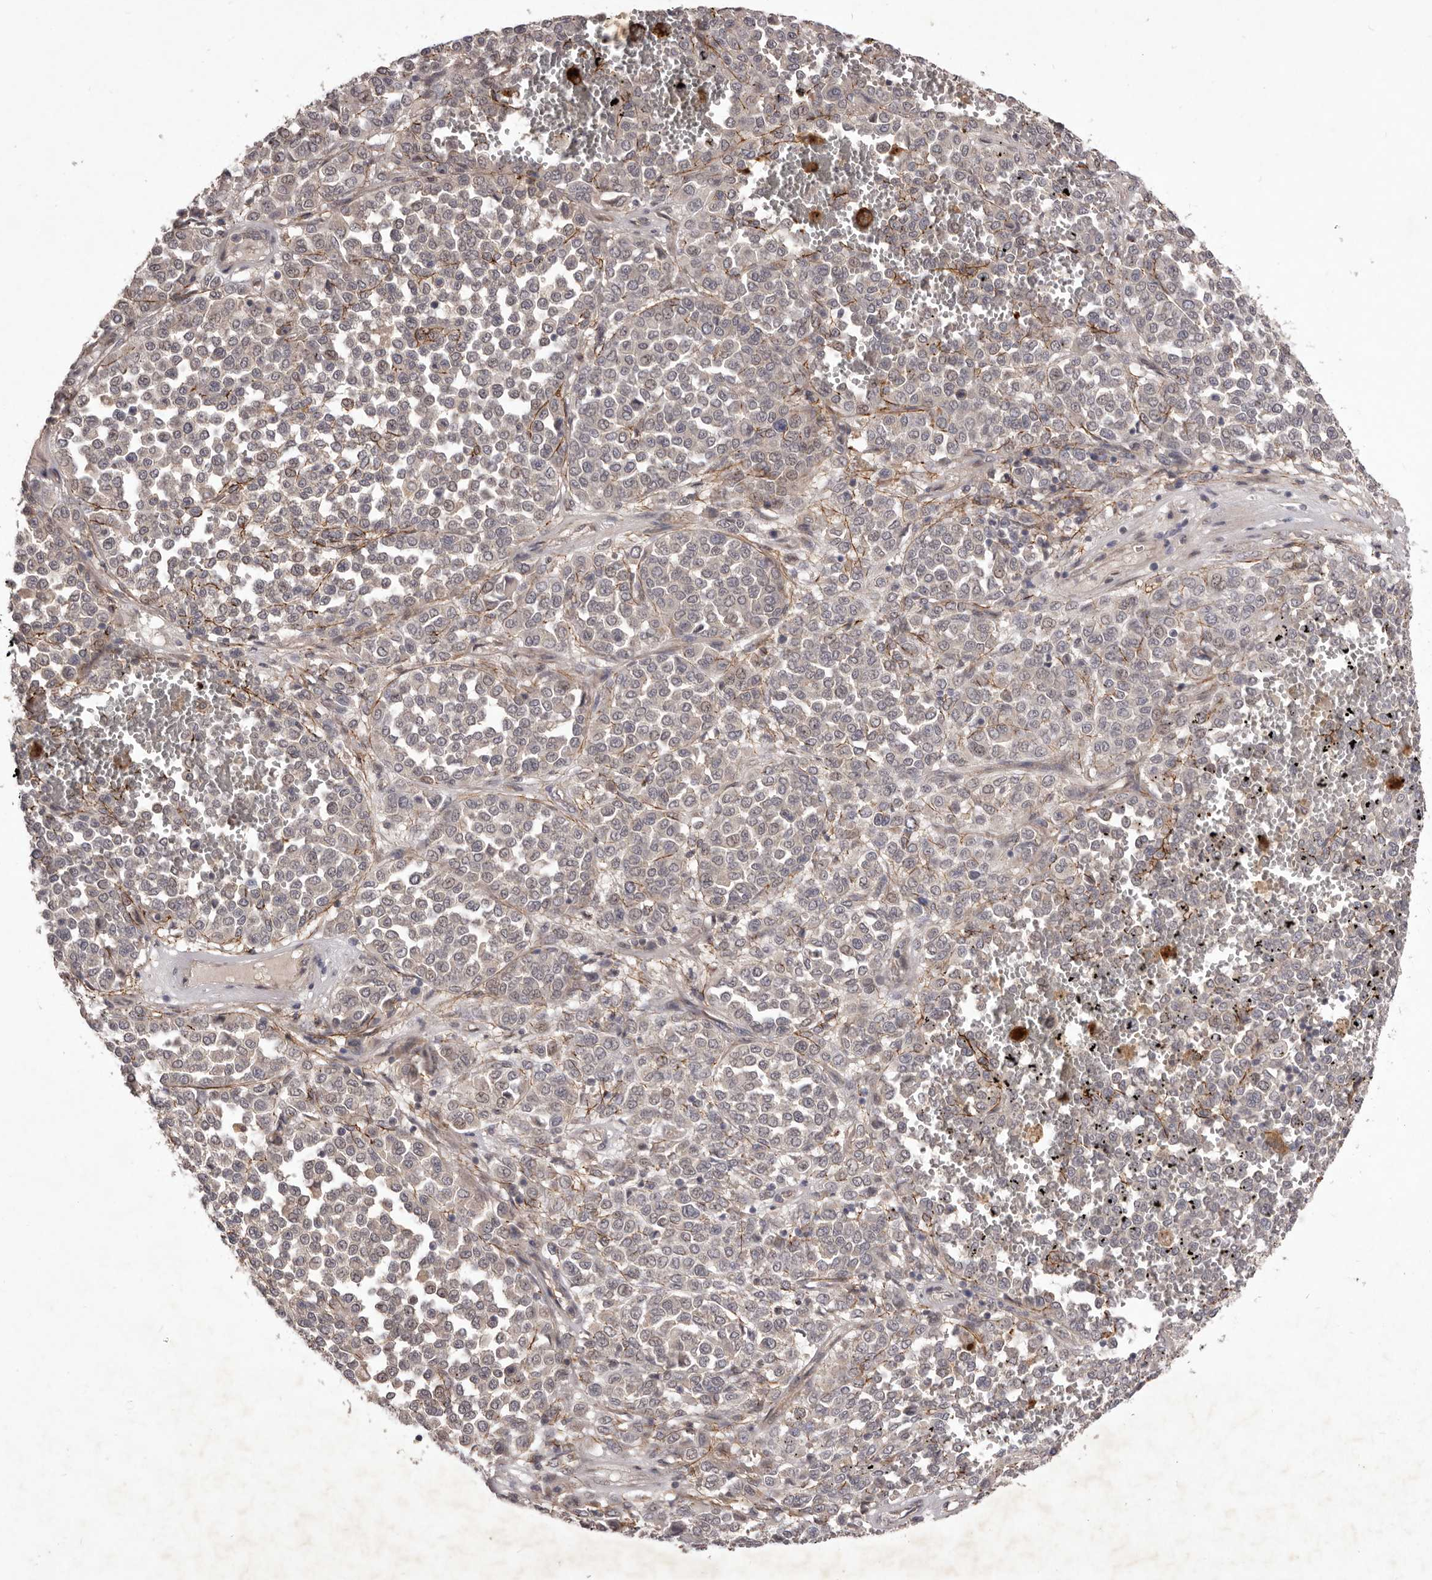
{"staining": {"intensity": "negative", "quantity": "none", "location": "none"}, "tissue": "melanoma", "cell_type": "Tumor cells", "image_type": "cancer", "snomed": [{"axis": "morphology", "description": "Malignant melanoma, Metastatic site"}, {"axis": "topography", "description": "Pancreas"}], "caption": "Photomicrograph shows no protein expression in tumor cells of malignant melanoma (metastatic site) tissue.", "gene": "HBS1L", "patient": {"sex": "female", "age": 30}}